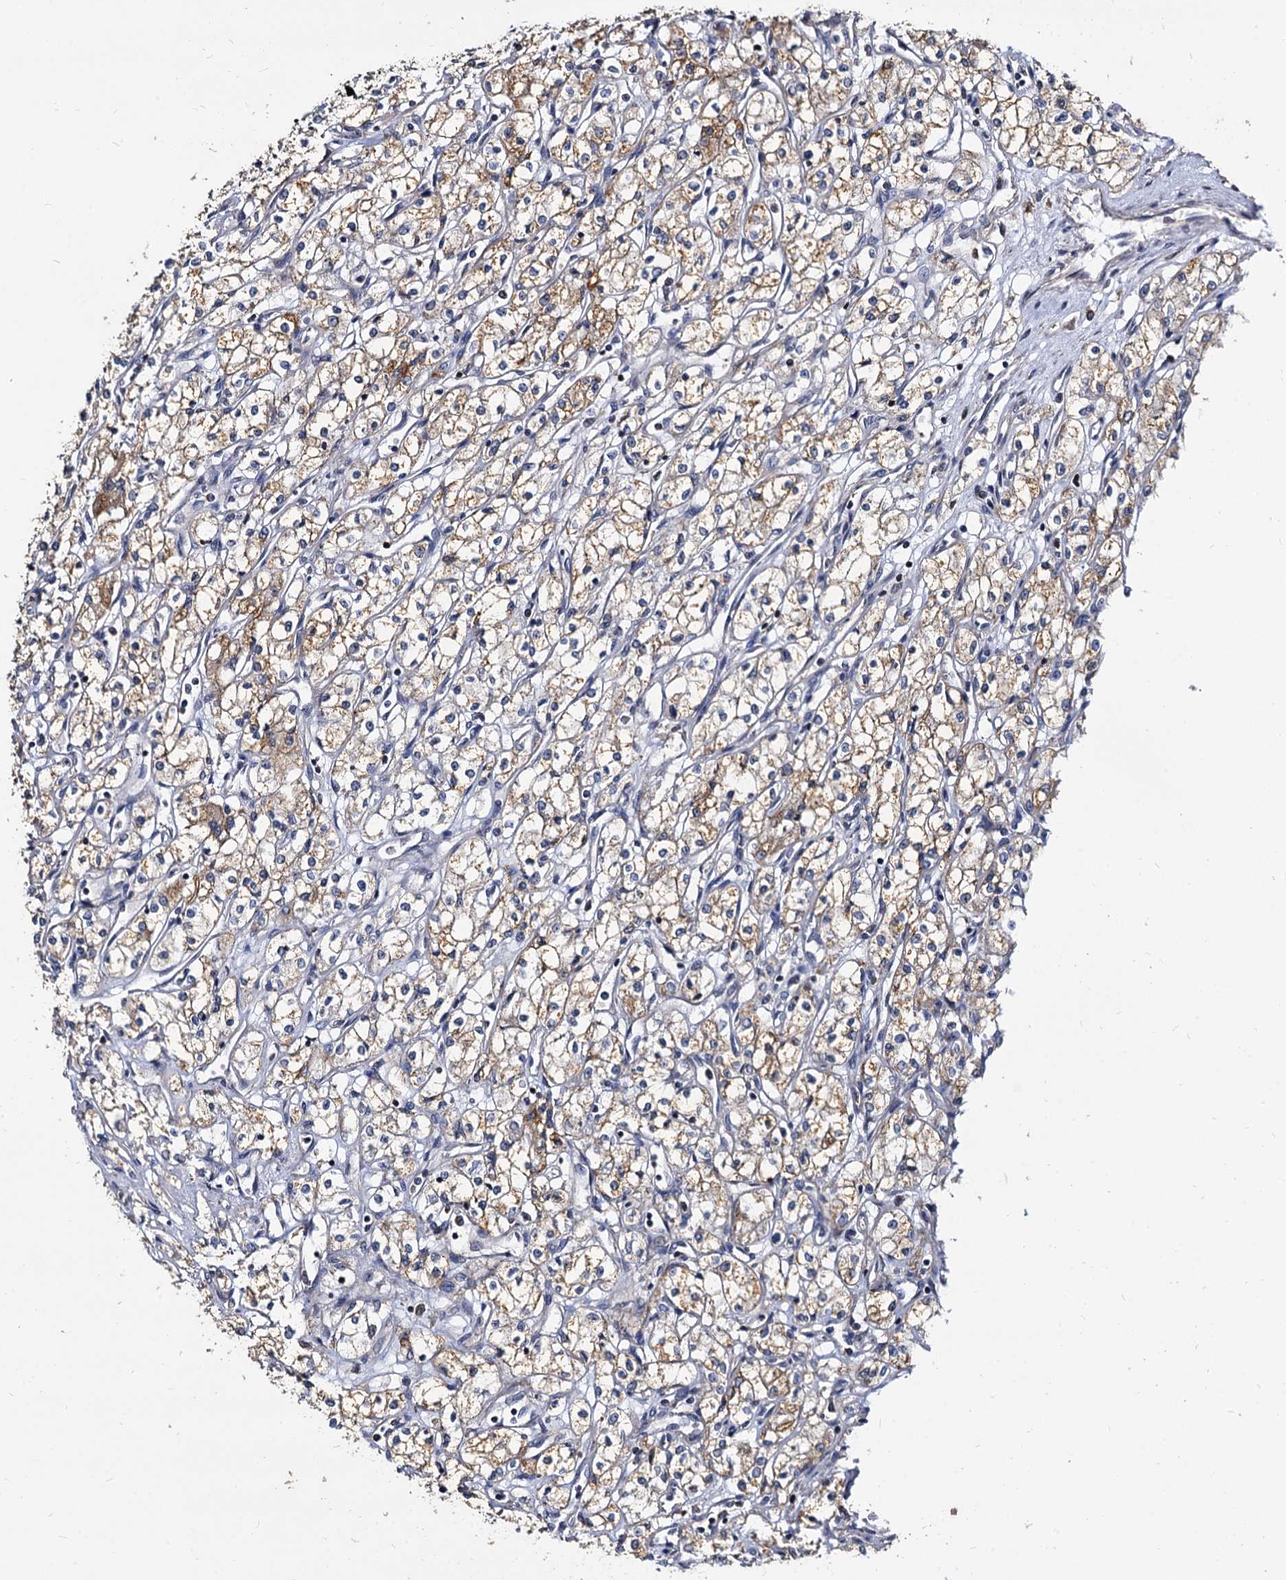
{"staining": {"intensity": "moderate", "quantity": "25%-75%", "location": "cytoplasmic/membranous"}, "tissue": "renal cancer", "cell_type": "Tumor cells", "image_type": "cancer", "snomed": [{"axis": "morphology", "description": "Adenocarcinoma, NOS"}, {"axis": "topography", "description": "Kidney"}], "caption": "Protein expression analysis of human adenocarcinoma (renal) reveals moderate cytoplasmic/membranous positivity in approximately 25%-75% of tumor cells. (Stains: DAB in brown, nuclei in blue, Microscopy: brightfield microscopy at high magnification).", "gene": "ANKRD13A", "patient": {"sex": "male", "age": 59}}